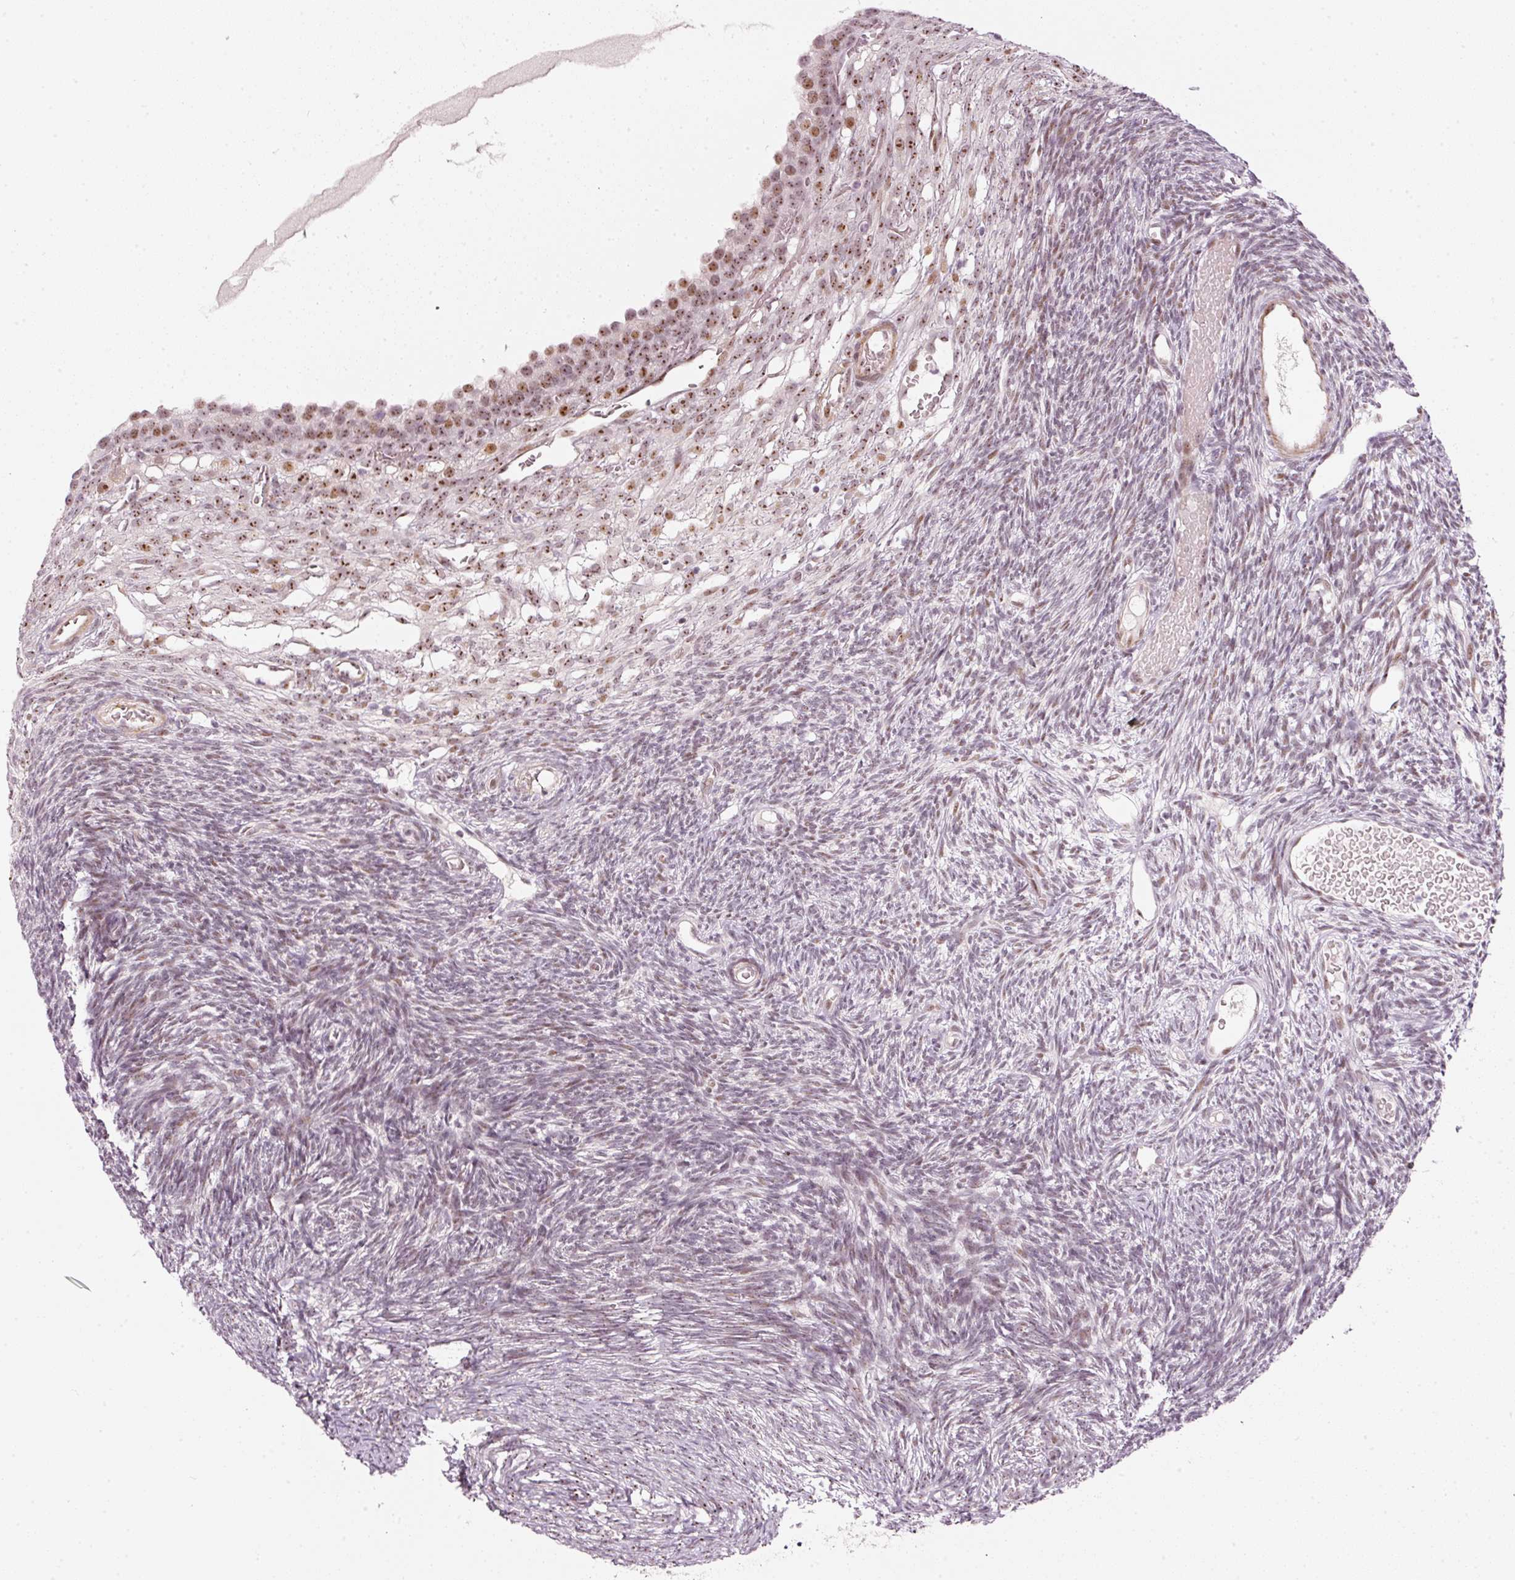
{"staining": {"intensity": "weak", "quantity": ">75%", "location": "nuclear"}, "tissue": "ovary", "cell_type": "Follicle cells", "image_type": "normal", "snomed": [{"axis": "morphology", "description": "Normal tissue, NOS"}, {"axis": "topography", "description": "Ovary"}], "caption": "IHC of normal human ovary displays low levels of weak nuclear staining in about >75% of follicle cells. The staining is performed using DAB brown chromogen to label protein expression. The nuclei are counter-stained blue using hematoxylin.", "gene": "MXRA8", "patient": {"sex": "female", "age": 39}}